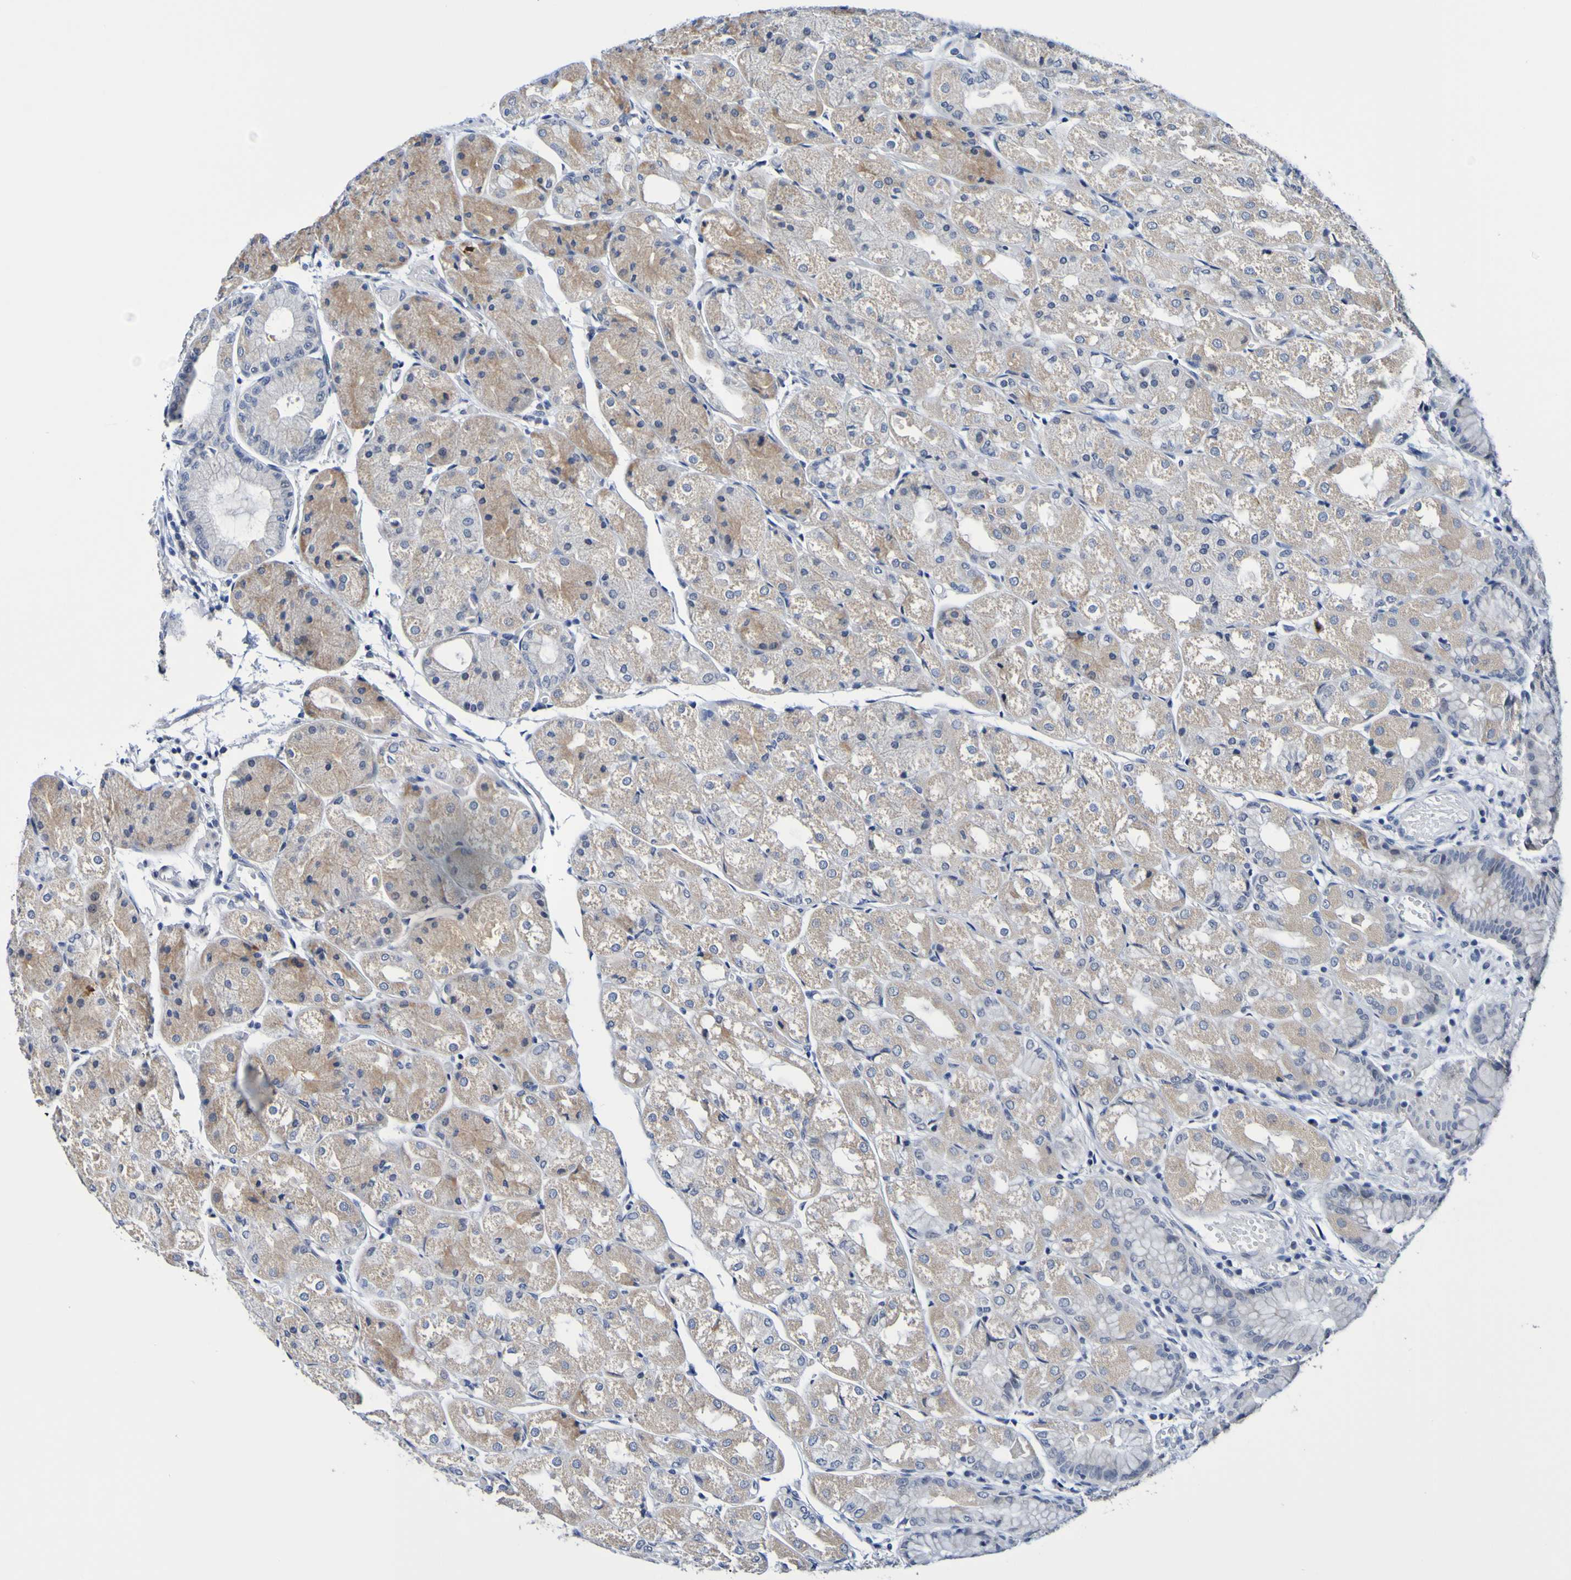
{"staining": {"intensity": "weak", "quantity": "25%-75%", "location": "cytoplasmic/membranous"}, "tissue": "stomach", "cell_type": "Glandular cells", "image_type": "normal", "snomed": [{"axis": "morphology", "description": "Normal tissue, NOS"}, {"axis": "topography", "description": "Stomach, upper"}], "caption": "There is low levels of weak cytoplasmic/membranous expression in glandular cells of unremarkable stomach, as demonstrated by immunohistochemical staining (brown color).", "gene": "VMA21", "patient": {"sex": "male", "age": 72}}